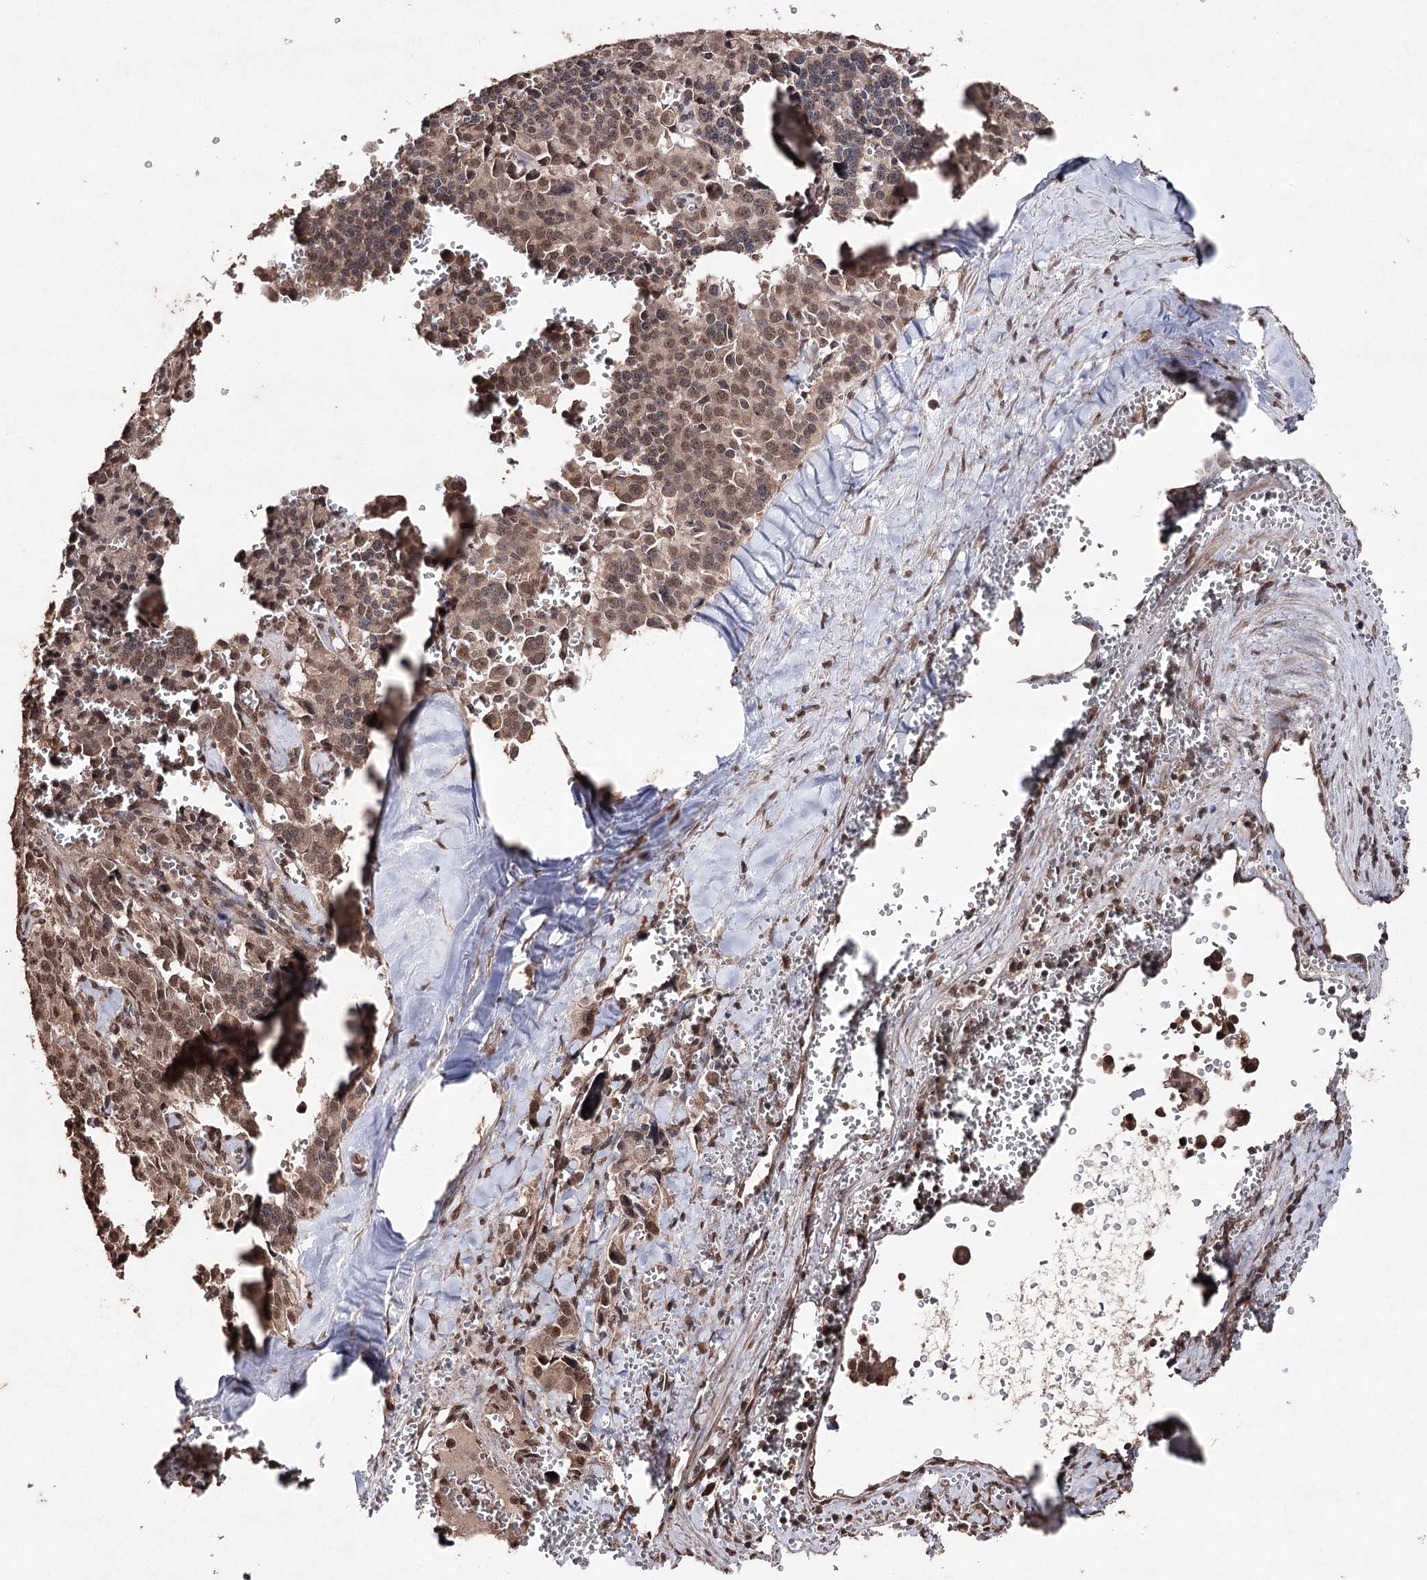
{"staining": {"intensity": "moderate", "quantity": ">75%", "location": "cytoplasmic/membranous,nuclear"}, "tissue": "pancreatic cancer", "cell_type": "Tumor cells", "image_type": "cancer", "snomed": [{"axis": "morphology", "description": "Adenocarcinoma, NOS"}, {"axis": "topography", "description": "Pancreas"}], "caption": "Human adenocarcinoma (pancreatic) stained with a brown dye exhibits moderate cytoplasmic/membranous and nuclear positive staining in about >75% of tumor cells.", "gene": "ATG14", "patient": {"sex": "male", "age": 65}}